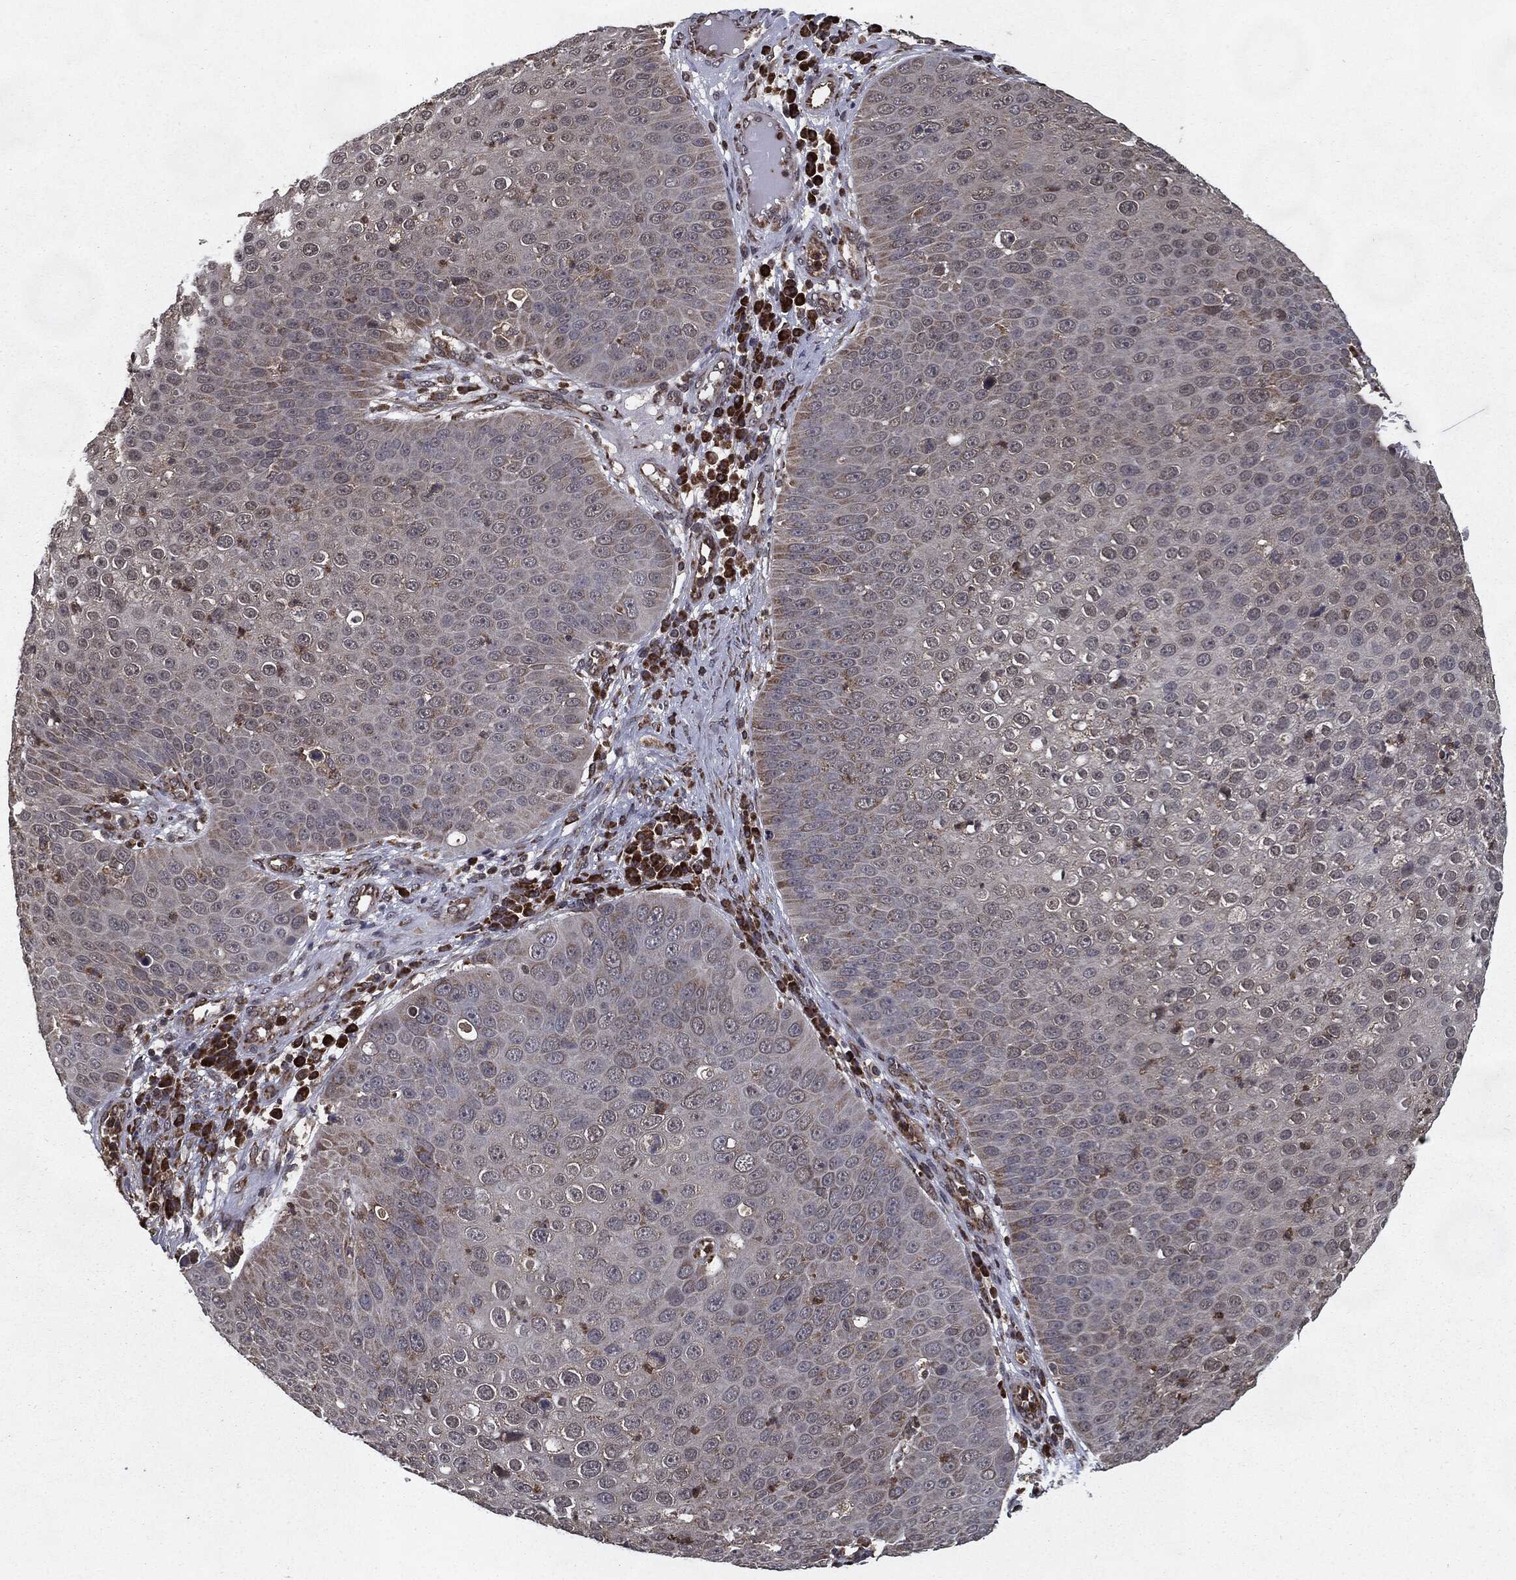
{"staining": {"intensity": "negative", "quantity": "none", "location": "none"}, "tissue": "skin cancer", "cell_type": "Tumor cells", "image_type": "cancer", "snomed": [{"axis": "morphology", "description": "Squamous cell carcinoma, NOS"}, {"axis": "topography", "description": "Skin"}], "caption": "This image is of skin squamous cell carcinoma stained with IHC to label a protein in brown with the nuclei are counter-stained blue. There is no staining in tumor cells.", "gene": "HDAC5", "patient": {"sex": "male", "age": 71}}